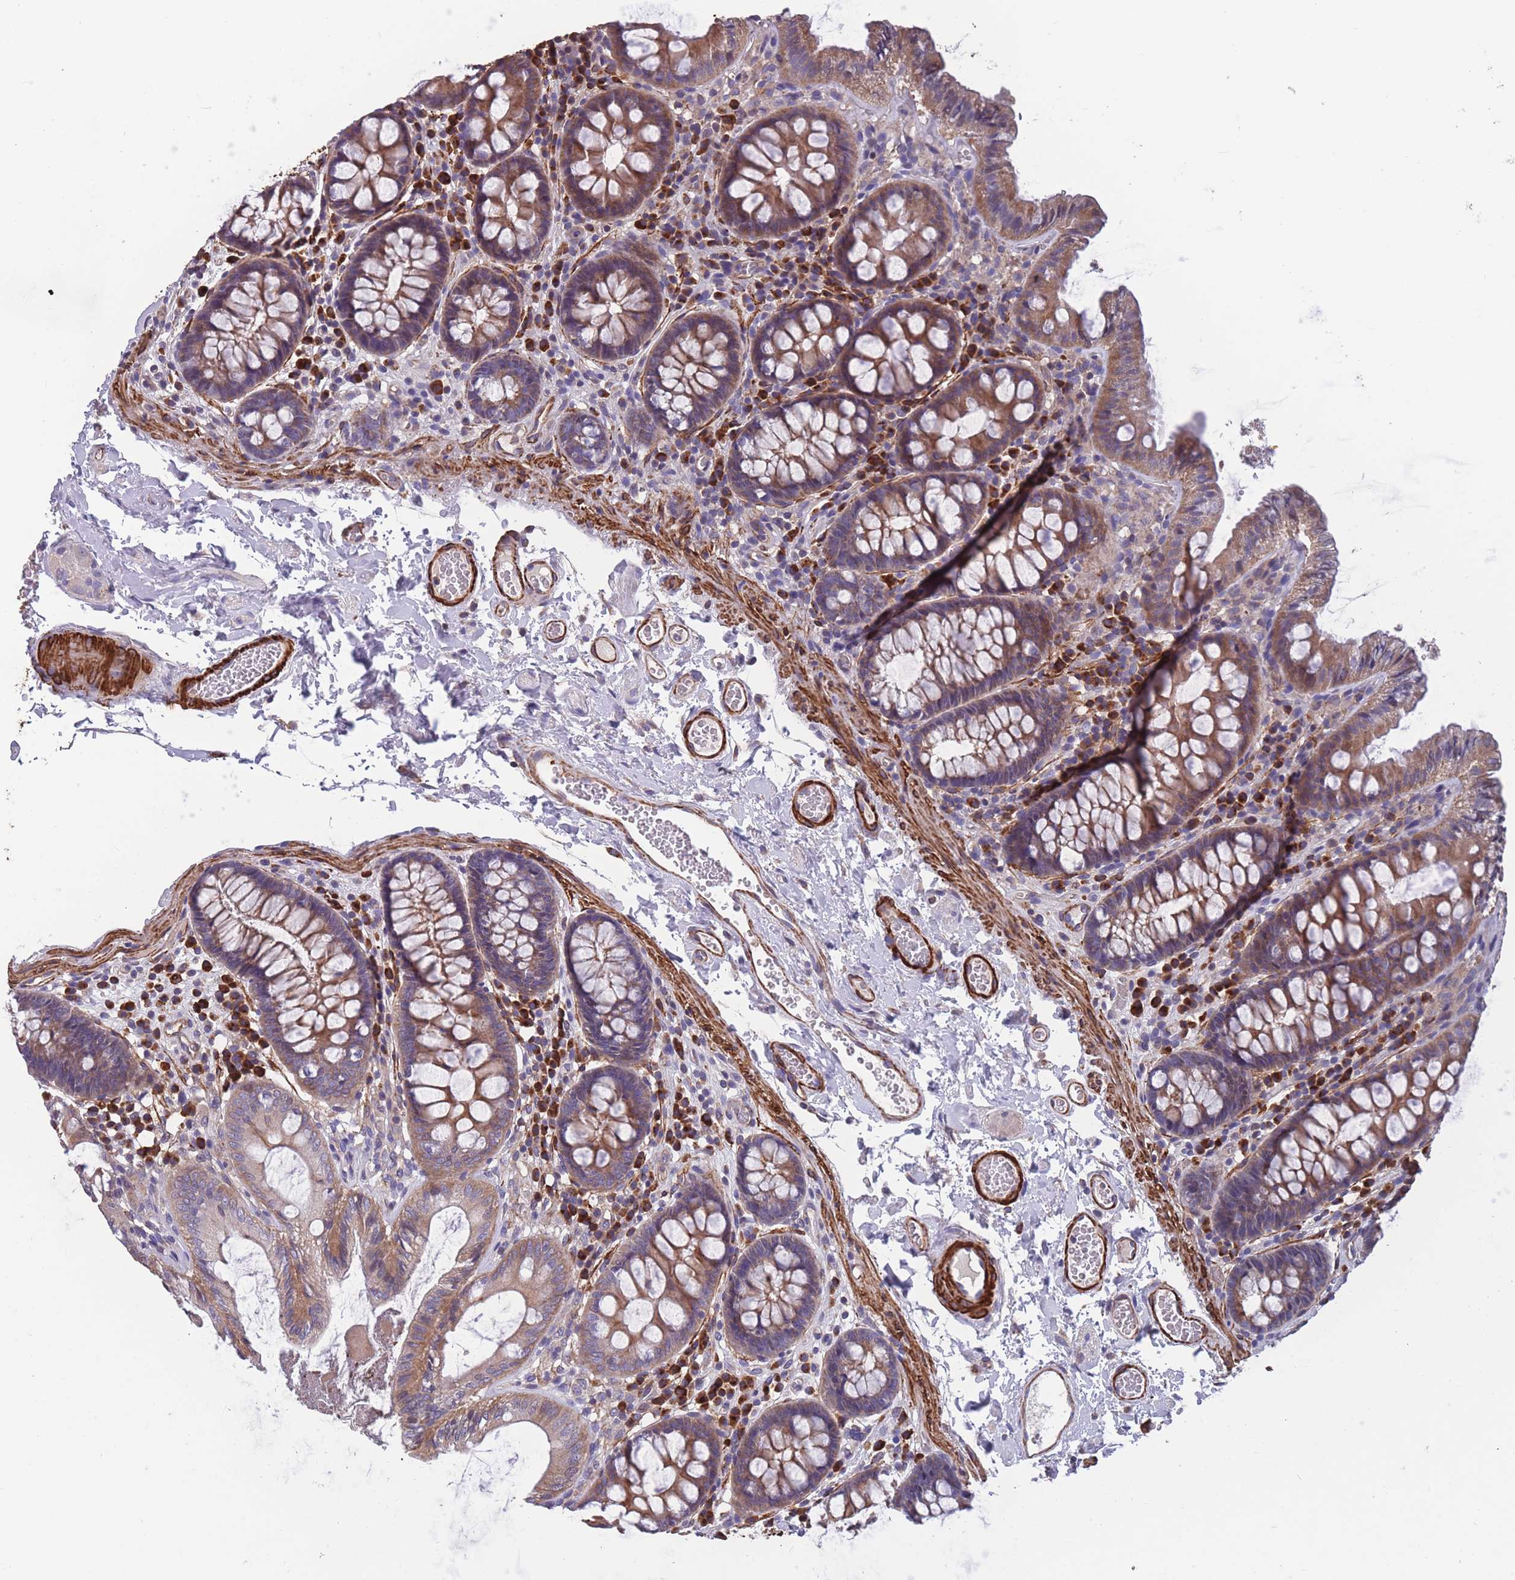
{"staining": {"intensity": "moderate", "quantity": ">75%", "location": "cytoplasmic/membranous"}, "tissue": "colon", "cell_type": "Endothelial cells", "image_type": "normal", "snomed": [{"axis": "morphology", "description": "Normal tissue, NOS"}, {"axis": "topography", "description": "Colon"}], "caption": "DAB (3,3'-diaminobenzidine) immunohistochemical staining of unremarkable human colon demonstrates moderate cytoplasmic/membranous protein staining in approximately >75% of endothelial cells.", "gene": "TOMM40L", "patient": {"sex": "male", "age": 84}}